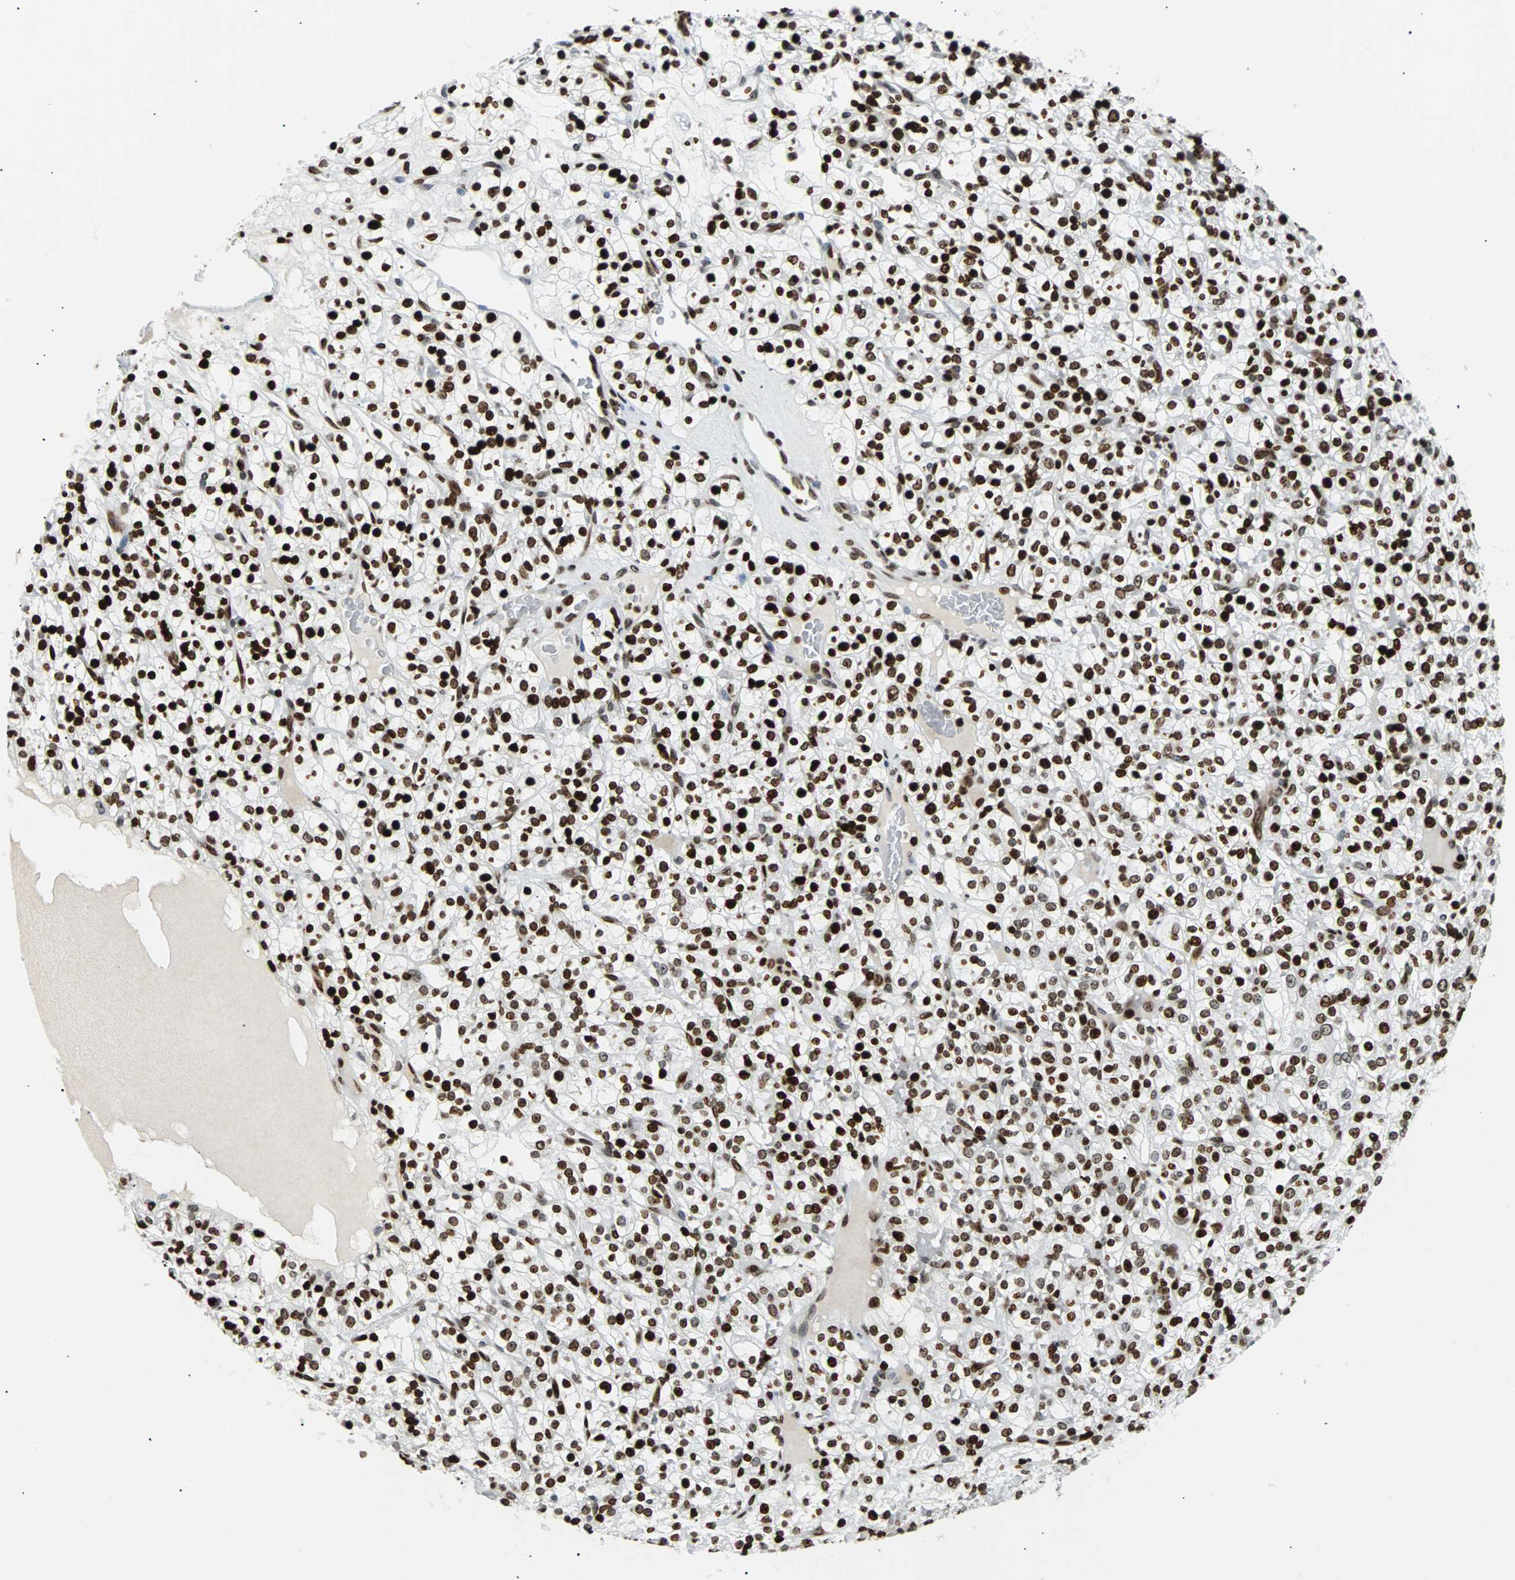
{"staining": {"intensity": "strong", "quantity": ">75%", "location": "nuclear"}, "tissue": "renal cancer", "cell_type": "Tumor cells", "image_type": "cancer", "snomed": [{"axis": "morphology", "description": "Normal tissue, NOS"}, {"axis": "morphology", "description": "Adenocarcinoma, NOS"}, {"axis": "topography", "description": "Kidney"}], "caption": "A brown stain labels strong nuclear expression of a protein in human renal adenocarcinoma tumor cells.", "gene": "ZNF131", "patient": {"sex": "female", "age": 72}}